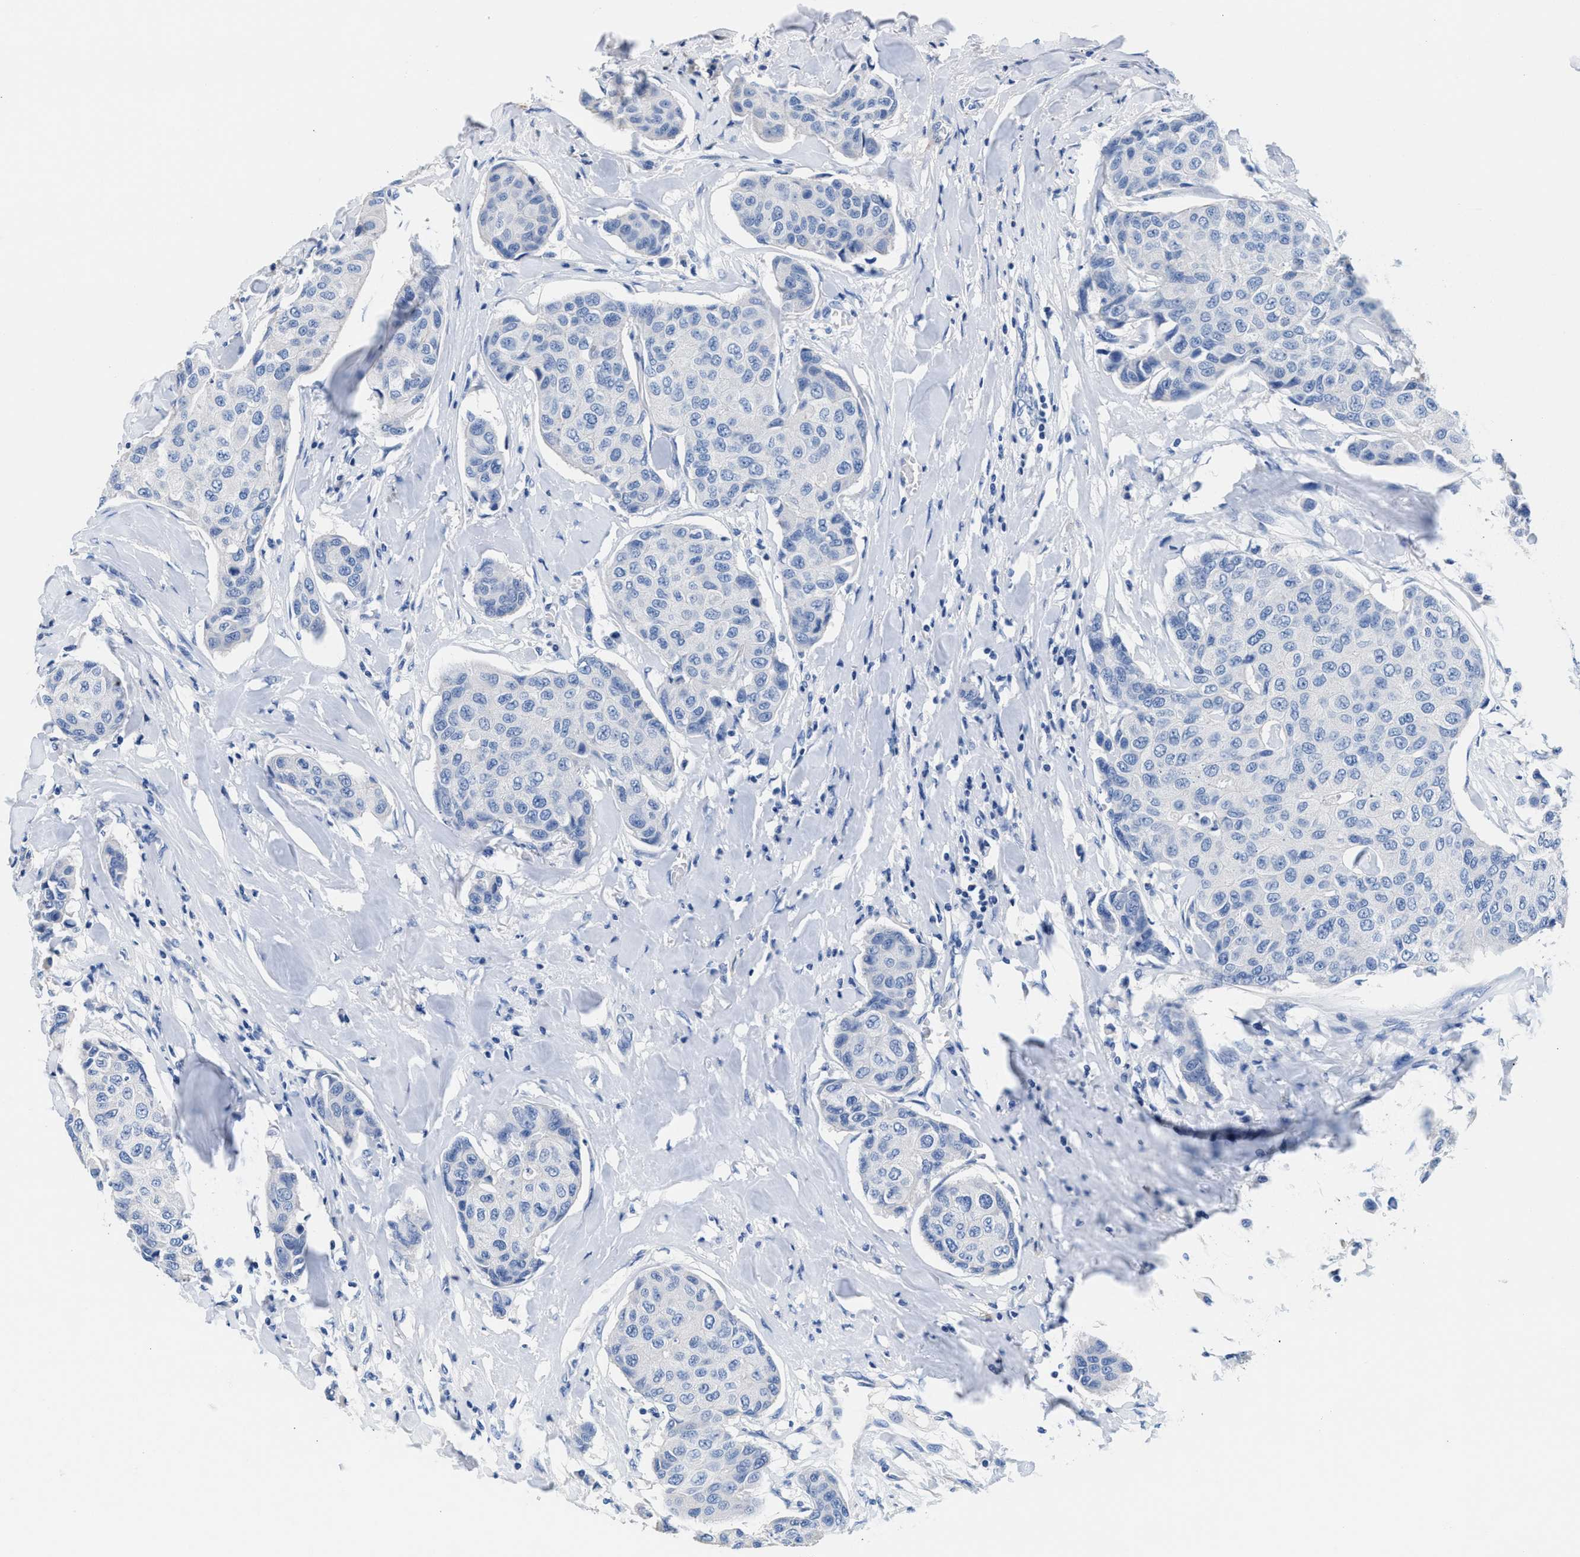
{"staining": {"intensity": "negative", "quantity": "none", "location": "none"}, "tissue": "breast cancer", "cell_type": "Tumor cells", "image_type": "cancer", "snomed": [{"axis": "morphology", "description": "Duct carcinoma"}, {"axis": "topography", "description": "Breast"}], "caption": "Histopathology image shows no significant protein staining in tumor cells of infiltrating ductal carcinoma (breast).", "gene": "SLFN13", "patient": {"sex": "female", "age": 80}}